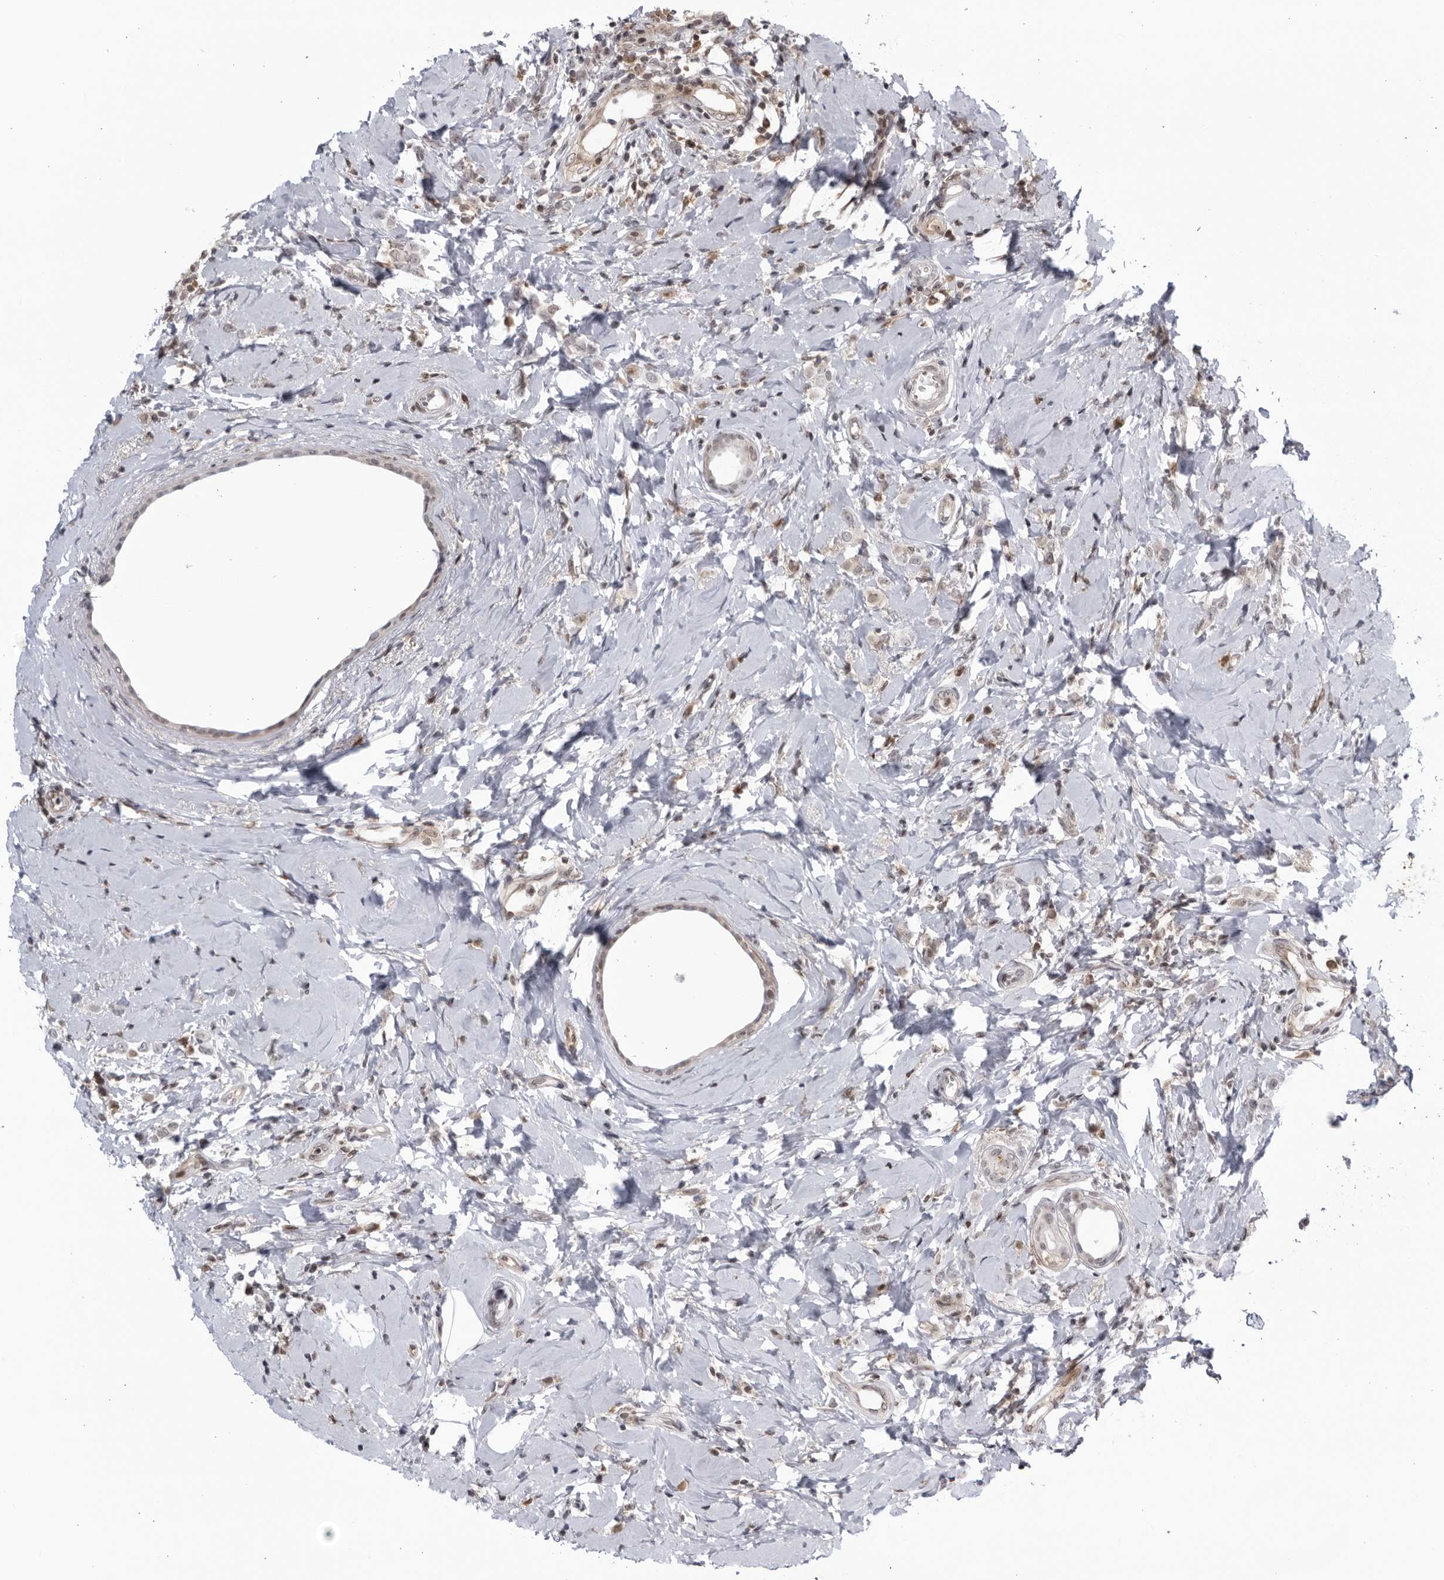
{"staining": {"intensity": "negative", "quantity": "none", "location": "none"}, "tissue": "breast cancer", "cell_type": "Tumor cells", "image_type": "cancer", "snomed": [{"axis": "morphology", "description": "Lobular carcinoma"}, {"axis": "topography", "description": "Breast"}], "caption": "Tumor cells show no significant protein expression in lobular carcinoma (breast). (Stains: DAB (3,3'-diaminobenzidine) immunohistochemistry with hematoxylin counter stain, Microscopy: brightfield microscopy at high magnification).", "gene": "DTL", "patient": {"sex": "female", "age": 47}}